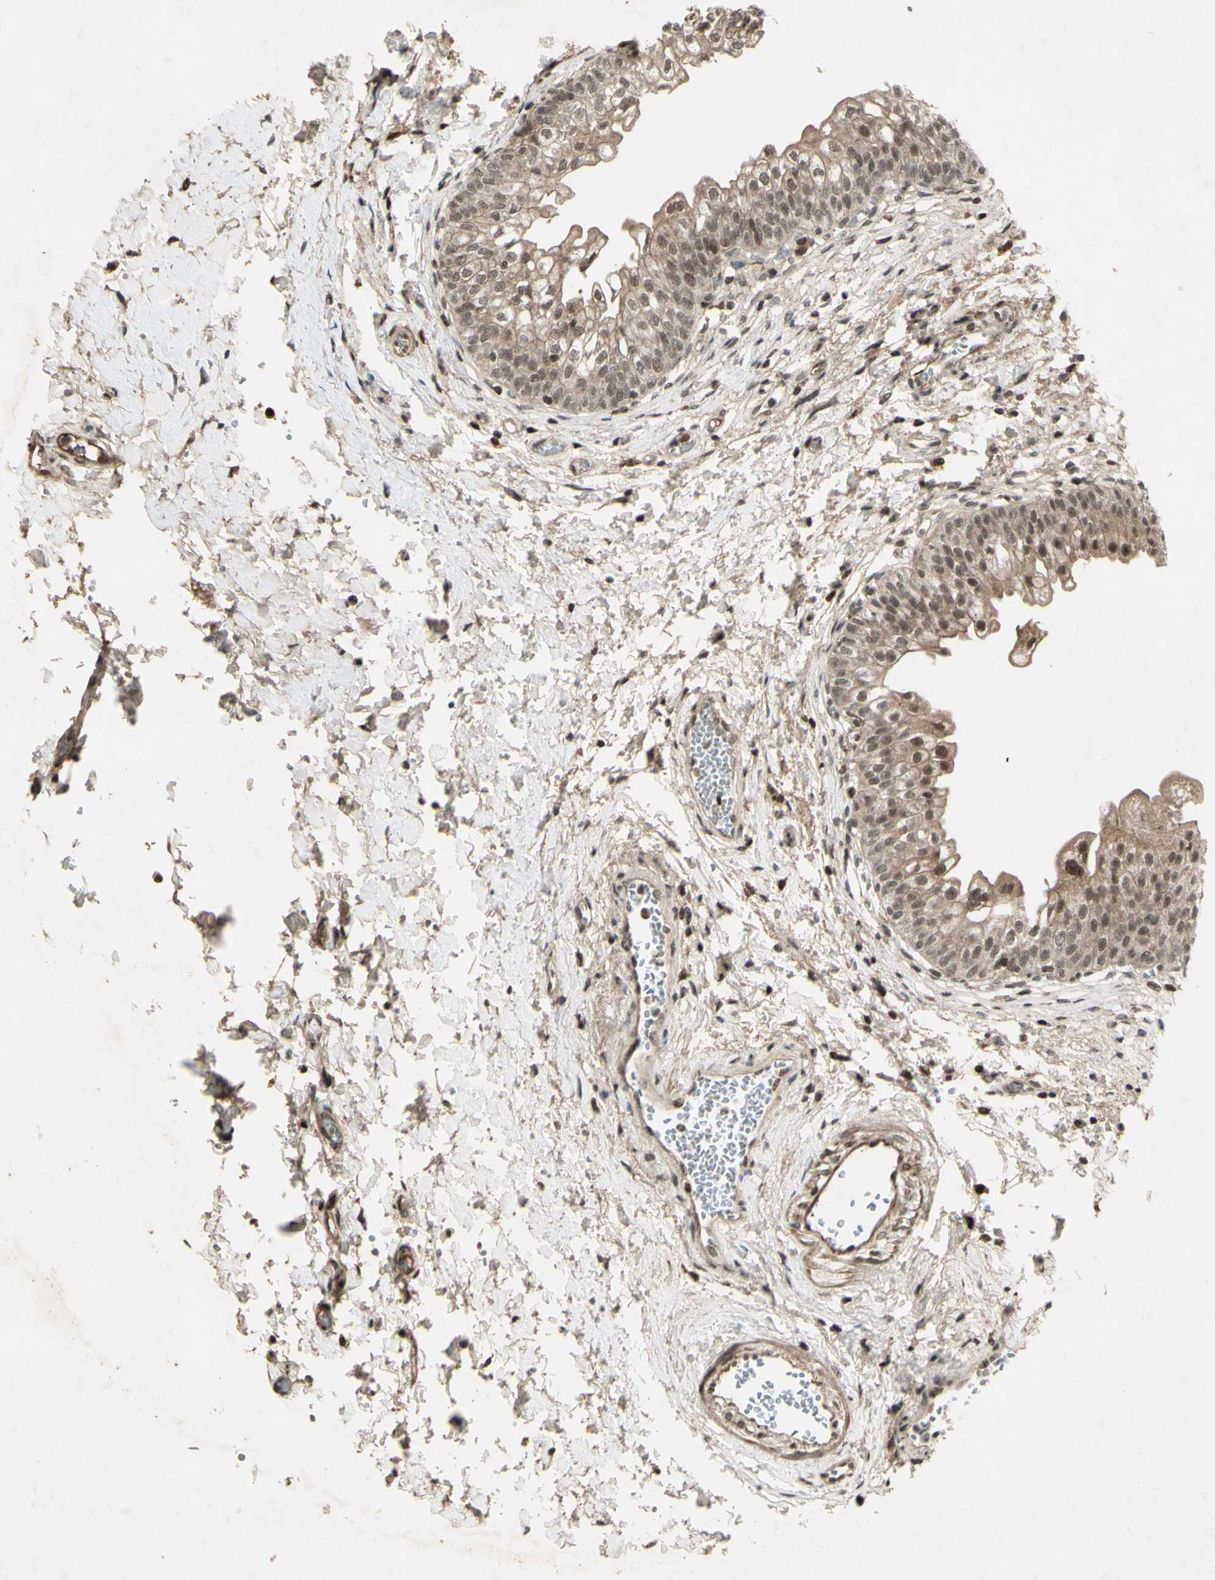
{"staining": {"intensity": "moderate", "quantity": ">75%", "location": "cytoplasmic/membranous,nuclear"}, "tissue": "urinary bladder", "cell_type": "Urothelial cells", "image_type": "normal", "snomed": [{"axis": "morphology", "description": "Normal tissue, NOS"}, {"axis": "topography", "description": "Urinary bladder"}], "caption": "IHC photomicrograph of benign urinary bladder stained for a protein (brown), which exhibits medium levels of moderate cytoplasmic/membranous,nuclear positivity in about >75% of urothelial cells.", "gene": "SNW1", "patient": {"sex": "male", "age": 55}}